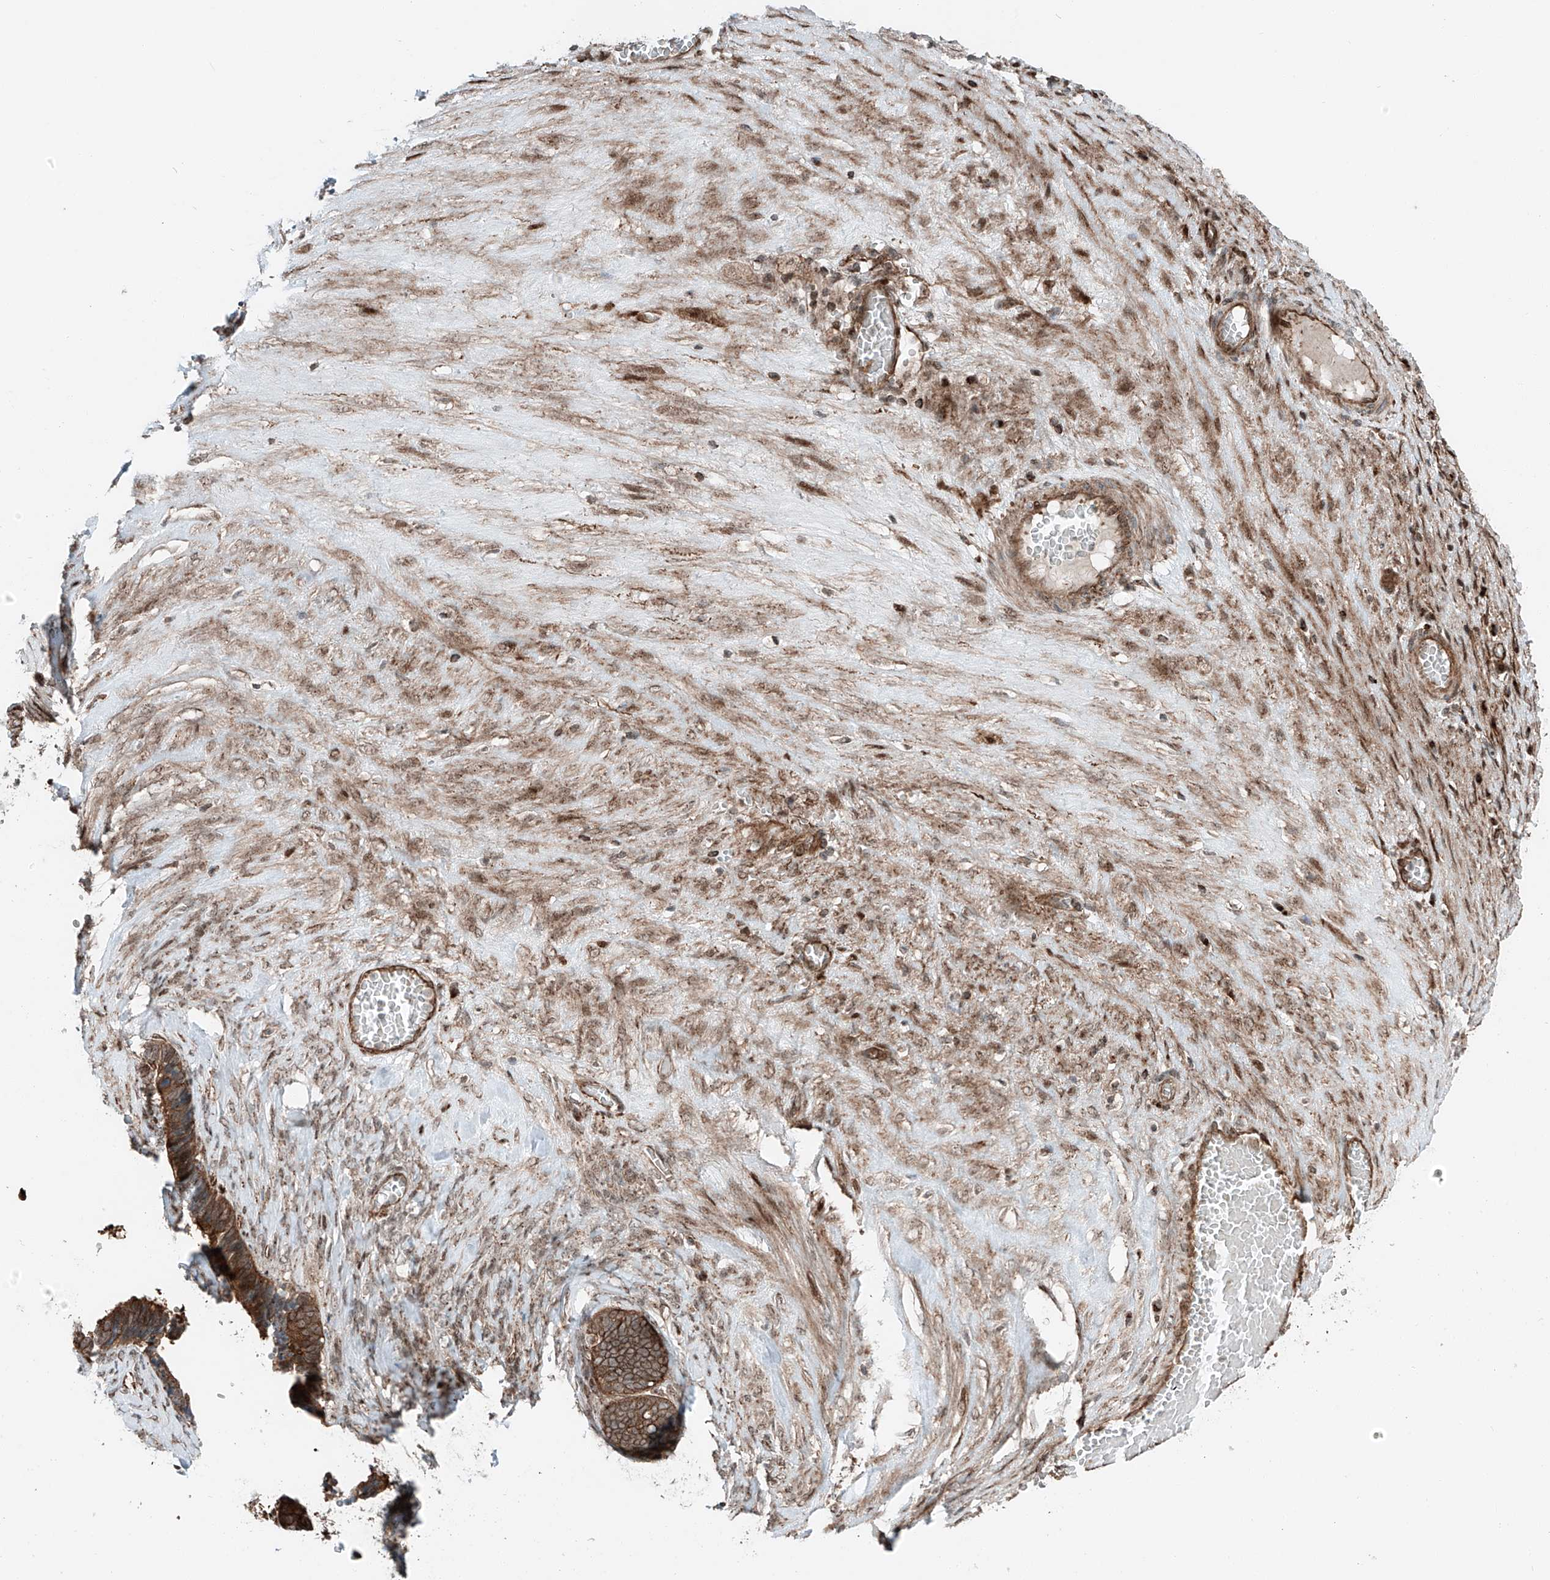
{"staining": {"intensity": "strong", "quantity": ">75%", "location": "cytoplasmic/membranous"}, "tissue": "ovarian cancer", "cell_type": "Tumor cells", "image_type": "cancer", "snomed": [{"axis": "morphology", "description": "Cystadenocarcinoma, serous, NOS"}, {"axis": "topography", "description": "Ovary"}], "caption": "High-magnification brightfield microscopy of ovarian cancer (serous cystadenocarcinoma) stained with DAB (3,3'-diaminobenzidine) (brown) and counterstained with hematoxylin (blue). tumor cells exhibit strong cytoplasmic/membranous staining is appreciated in about>75% of cells.", "gene": "USP48", "patient": {"sex": "female", "age": 56}}